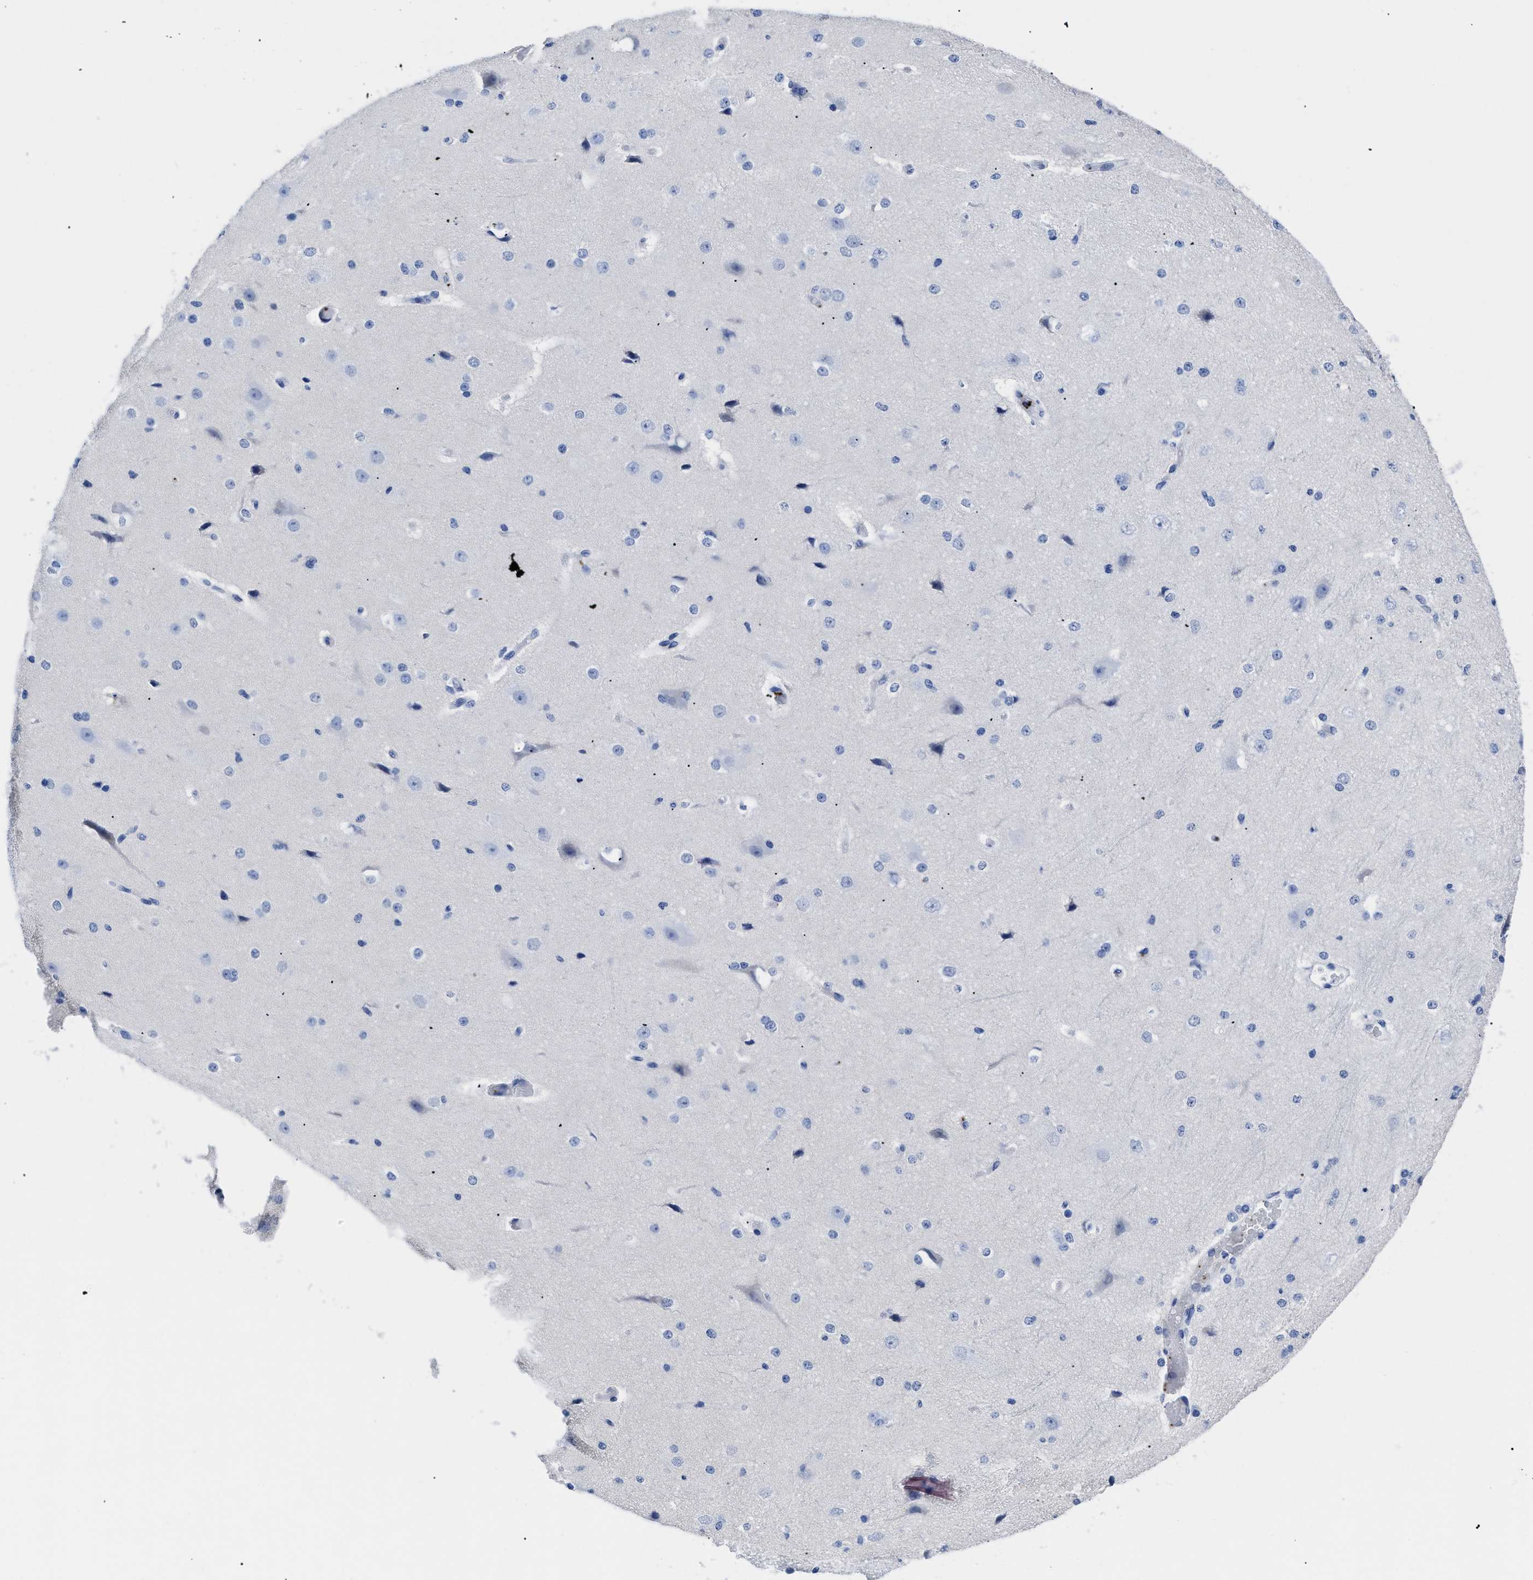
{"staining": {"intensity": "negative", "quantity": "none", "location": "none"}, "tissue": "cerebral cortex", "cell_type": "Endothelial cells", "image_type": "normal", "snomed": [{"axis": "morphology", "description": "Normal tissue, NOS"}, {"axis": "morphology", "description": "Developmental malformation"}, {"axis": "topography", "description": "Cerebral cortex"}], "caption": "Endothelial cells show no significant expression in benign cerebral cortex. The staining was performed using DAB (3,3'-diaminobenzidine) to visualize the protein expression in brown, while the nuclei were stained in blue with hematoxylin (Magnification: 20x).", "gene": "TREML1", "patient": {"sex": "female", "age": 30}}